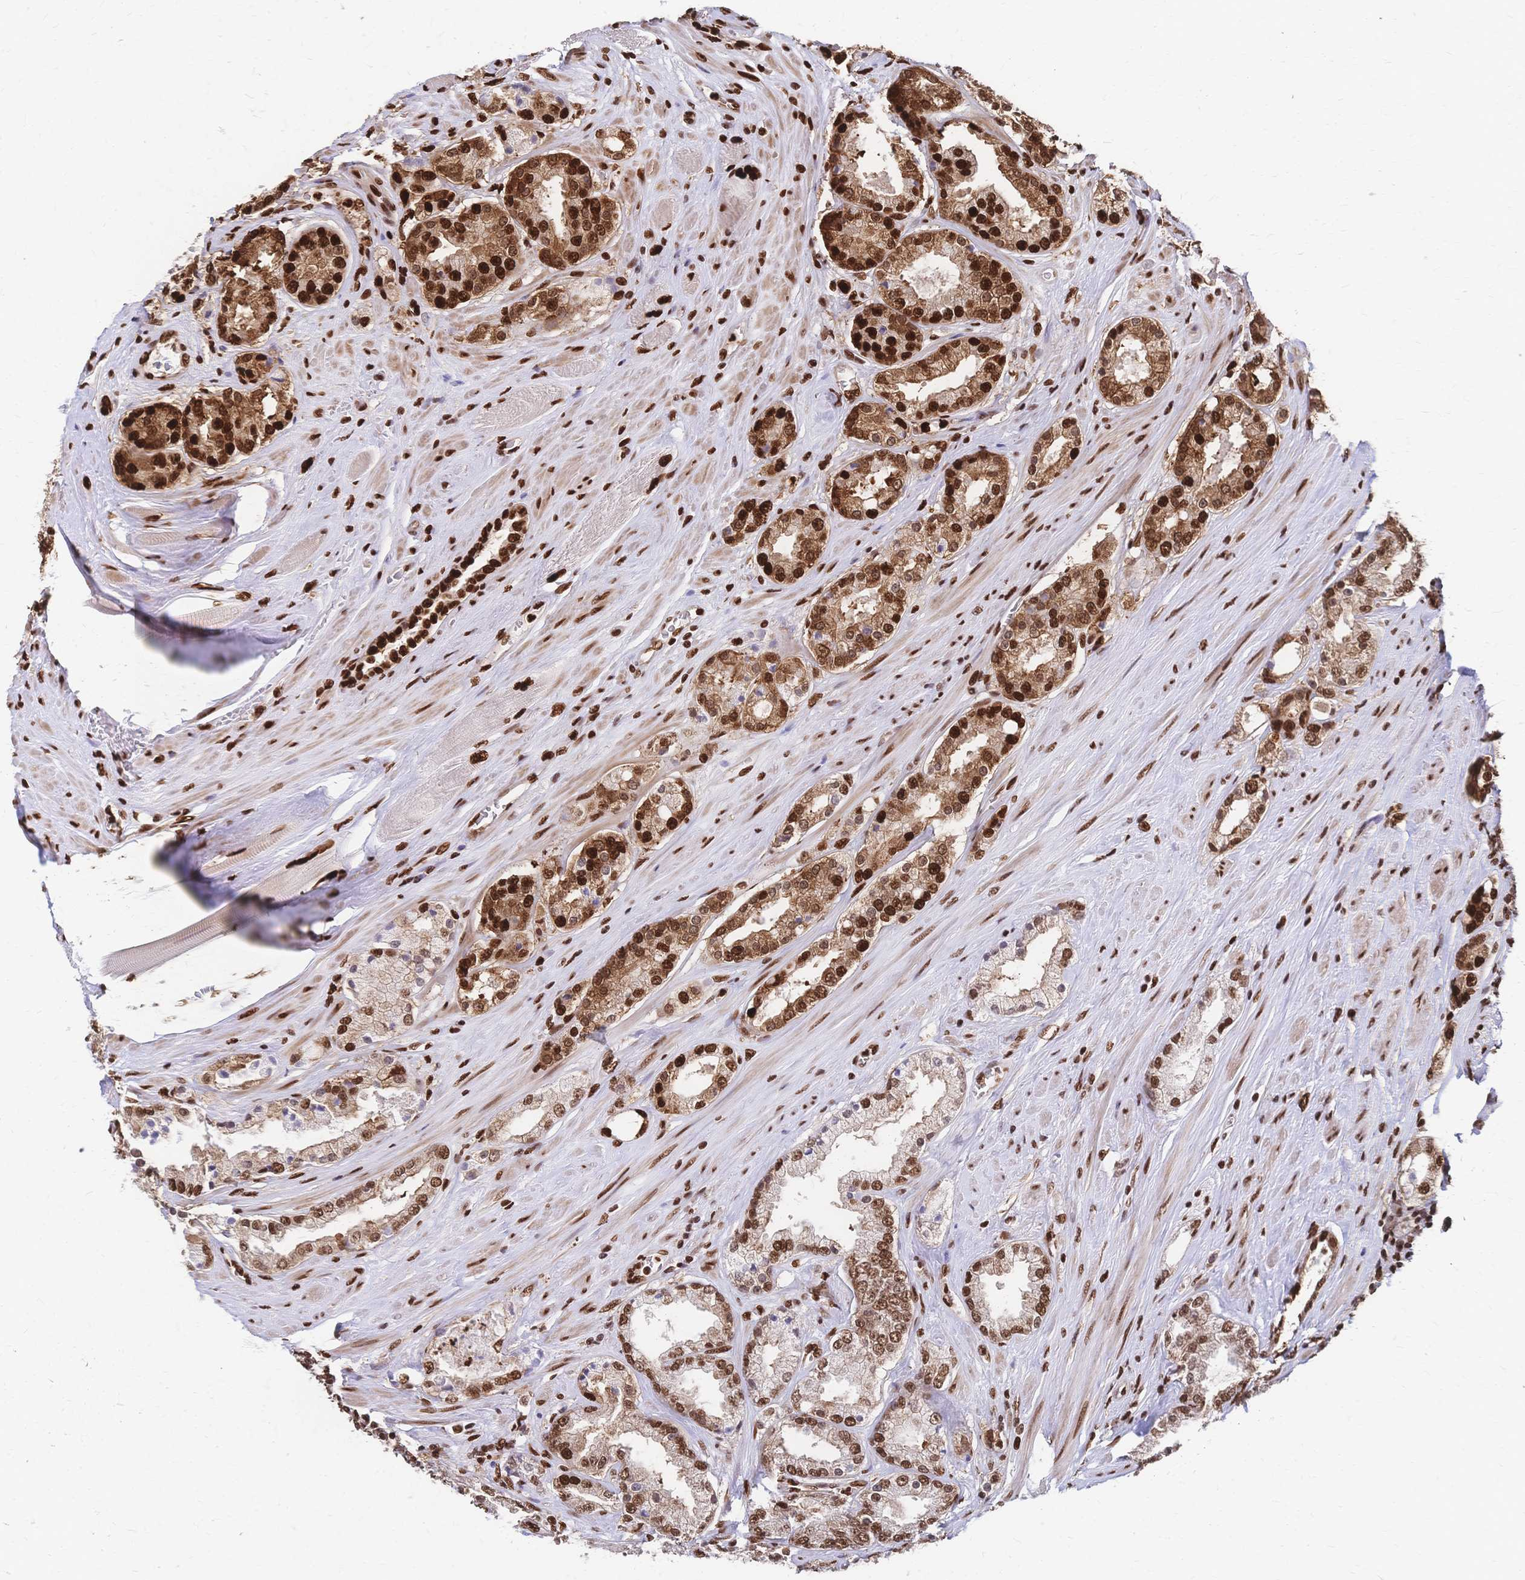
{"staining": {"intensity": "moderate", "quantity": ">75%", "location": "cytoplasmic/membranous,nuclear"}, "tissue": "prostate cancer", "cell_type": "Tumor cells", "image_type": "cancer", "snomed": [{"axis": "morphology", "description": "Adenocarcinoma, High grade"}, {"axis": "topography", "description": "Prostate"}], "caption": "The histopathology image demonstrates a brown stain indicating the presence of a protein in the cytoplasmic/membranous and nuclear of tumor cells in prostate cancer.", "gene": "HDGF", "patient": {"sex": "male", "age": 66}}